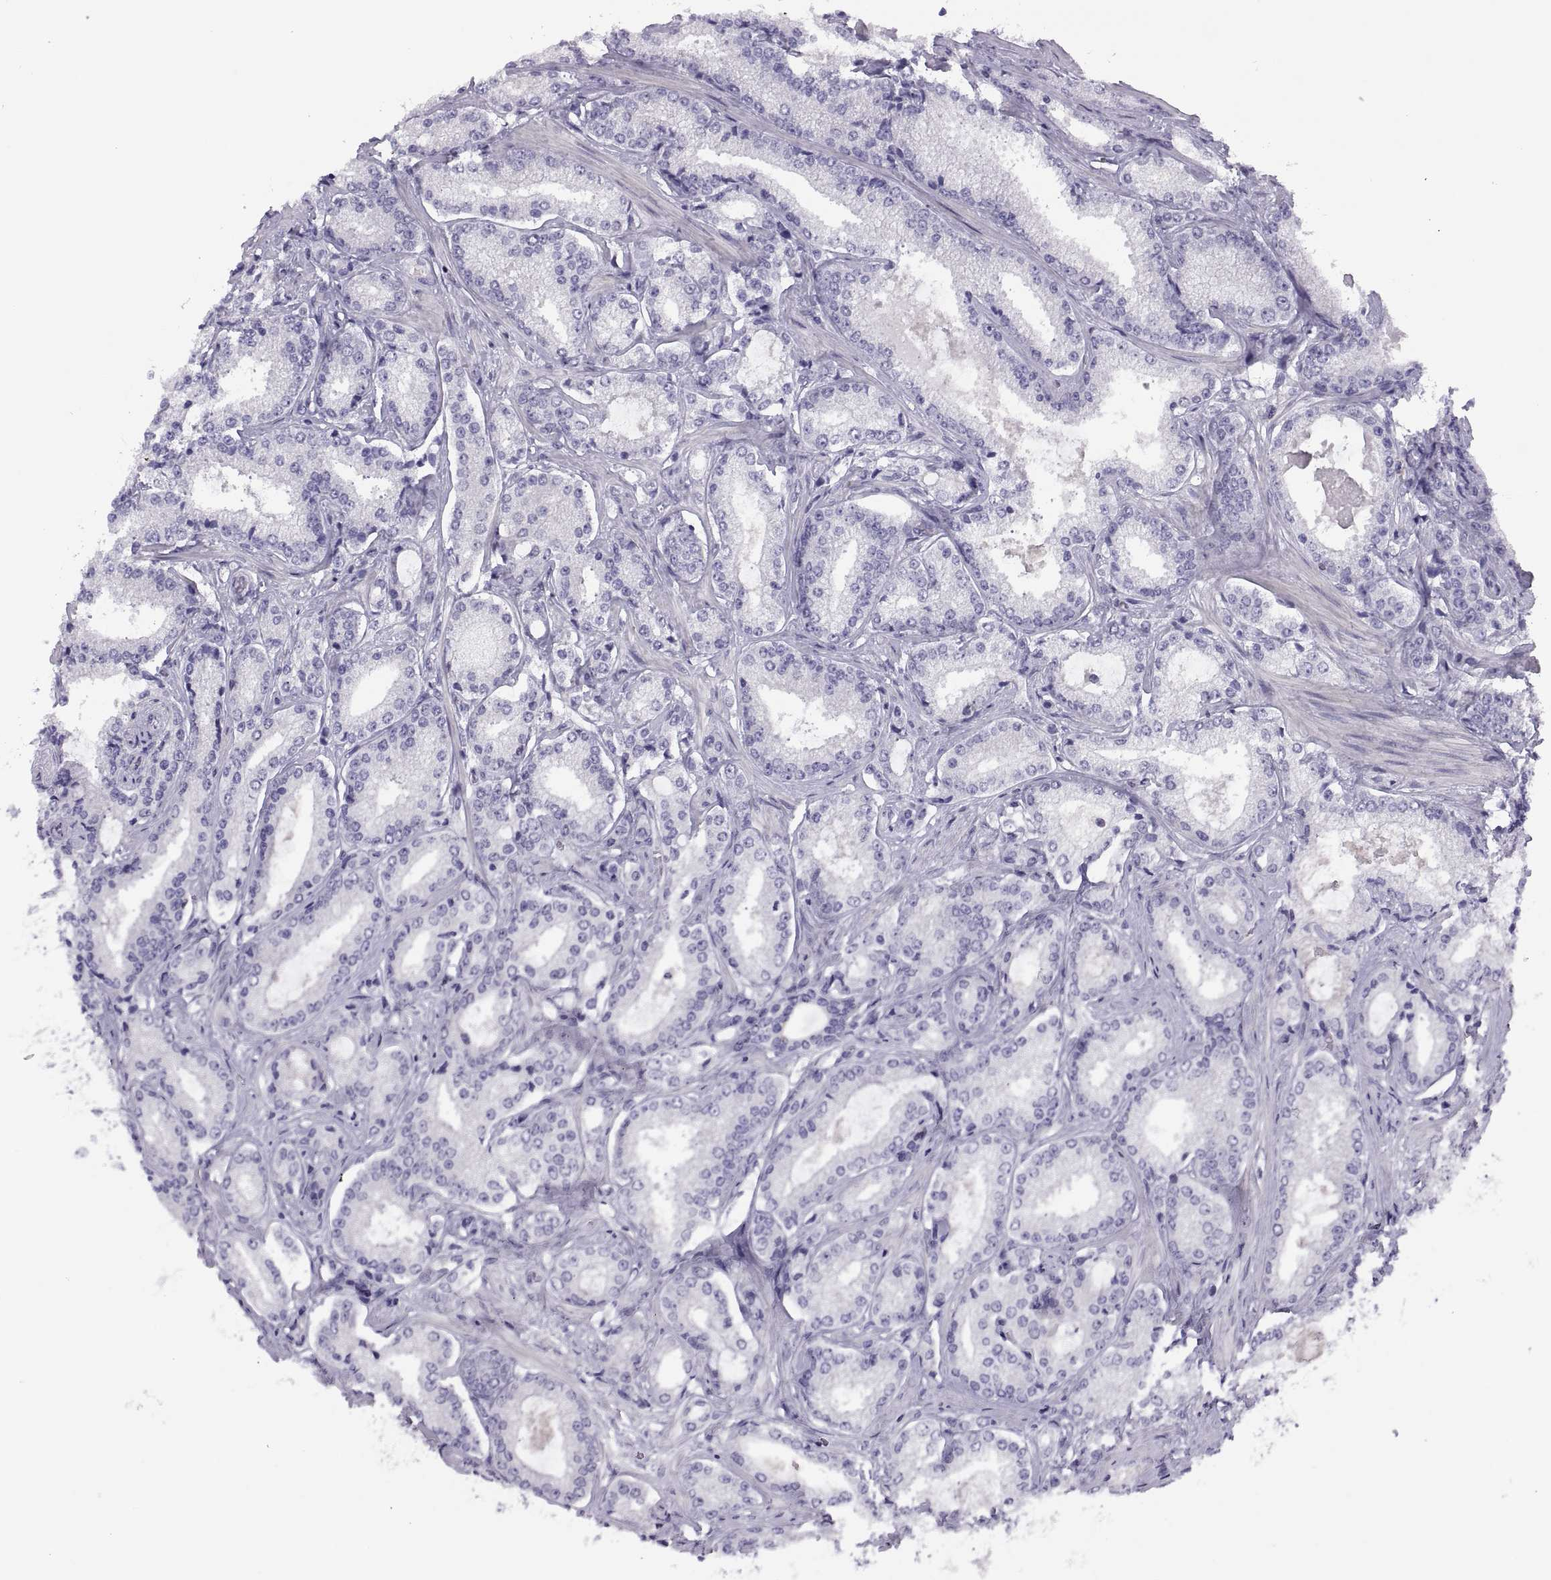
{"staining": {"intensity": "negative", "quantity": "none", "location": "none"}, "tissue": "prostate cancer", "cell_type": "Tumor cells", "image_type": "cancer", "snomed": [{"axis": "morphology", "description": "Adenocarcinoma, Low grade"}, {"axis": "topography", "description": "Prostate"}], "caption": "An immunohistochemistry micrograph of prostate cancer (adenocarcinoma (low-grade)) is shown. There is no staining in tumor cells of prostate cancer (adenocarcinoma (low-grade)).", "gene": "TTC21A", "patient": {"sex": "male", "age": 56}}